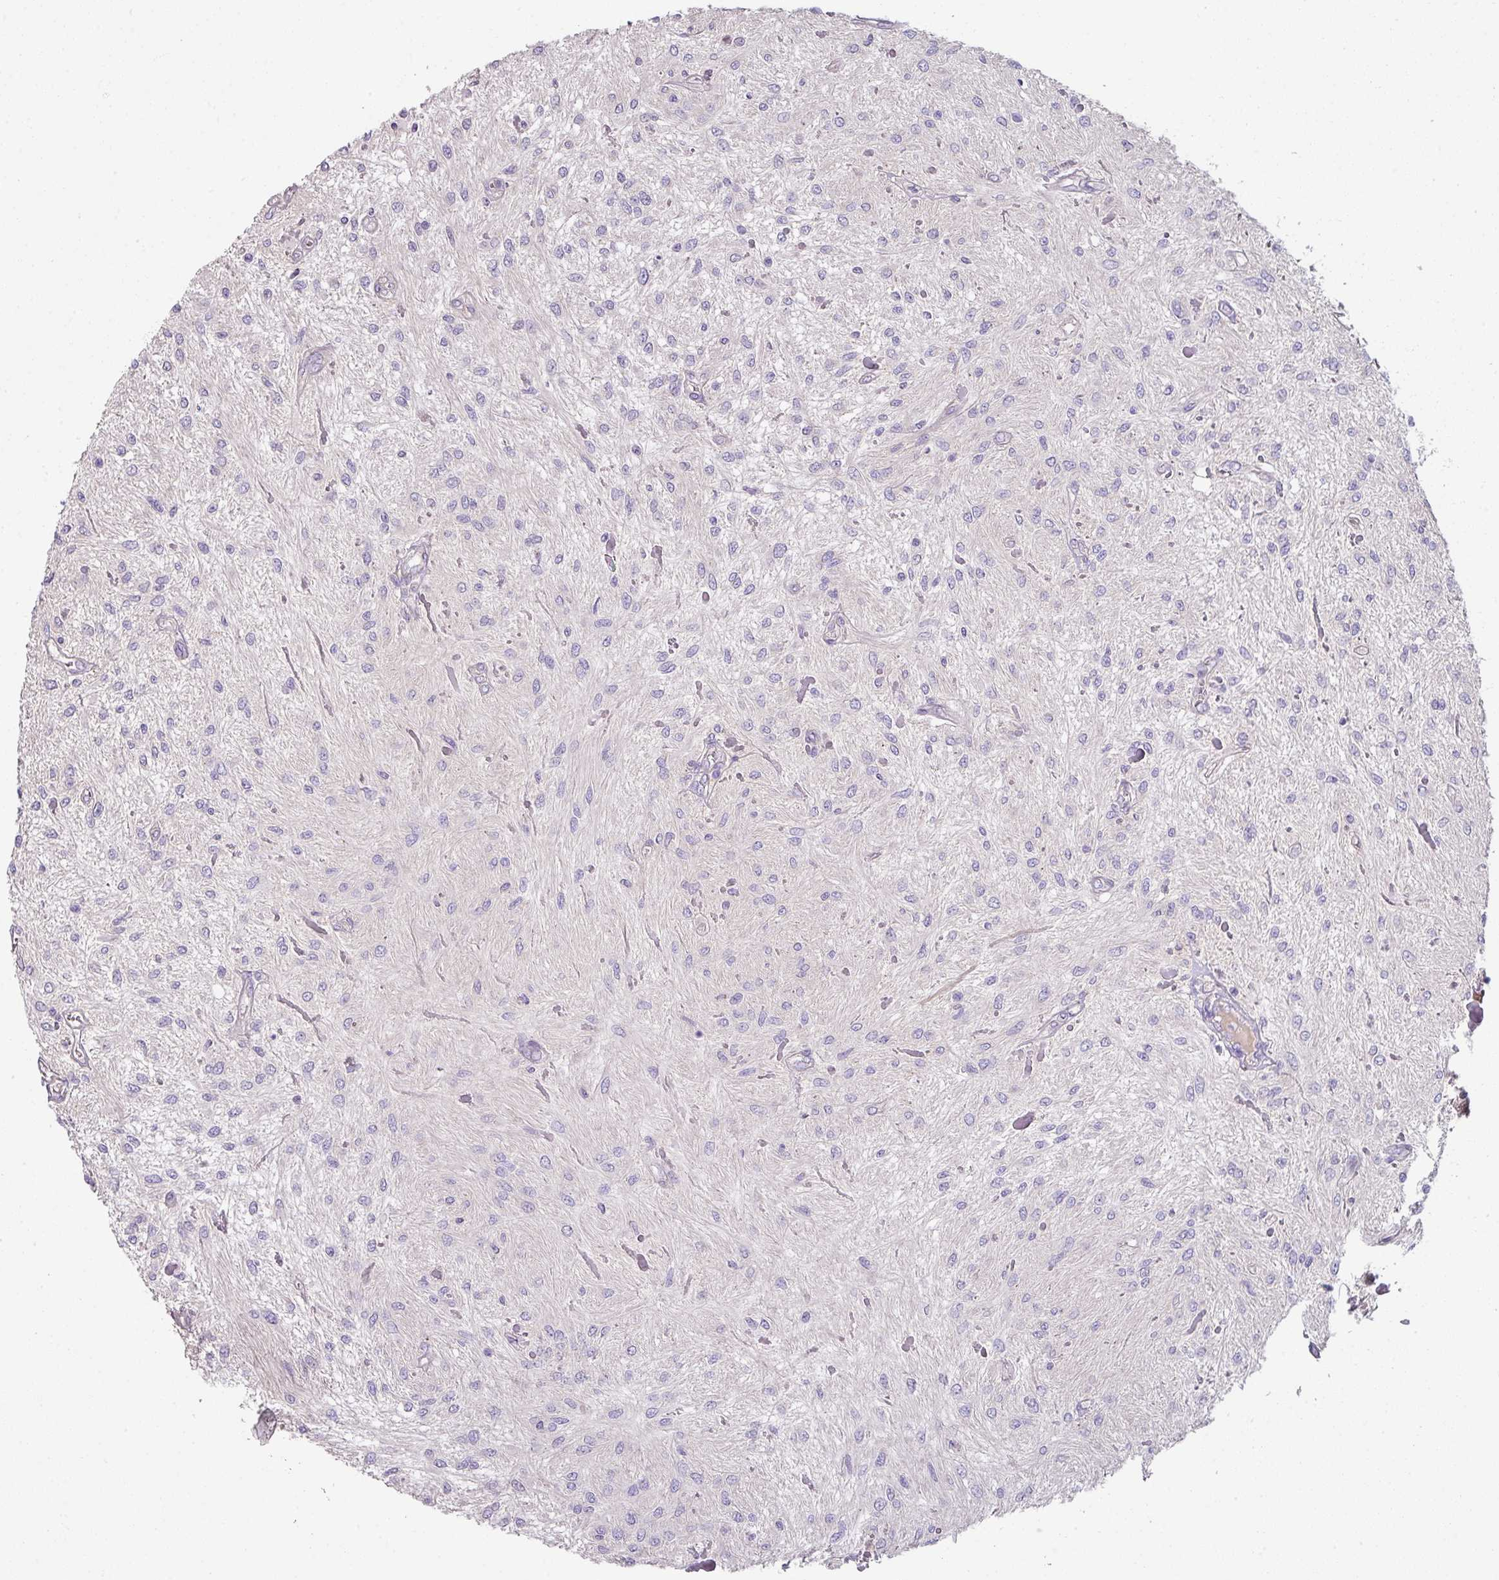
{"staining": {"intensity": "negative", "quantity": "none", "location": "none"}, "tissue": "glioma", "cell_type": "Tumor cells", "image_type": "cancer", "snomed": [{"axis": "morphology", "description": "Glioma, malignant, Low grade"}, {"axis": "topography", "description": "Cerebellum"}], "caption": "This micrograph is of glioma stained with immunohistochemistry to label a protein in brown with the nuclei are counter-stained blue. There is no staining in tumor cells.", "gene": "LRRC9", "patient": {"sex": "female", "age": 14}}